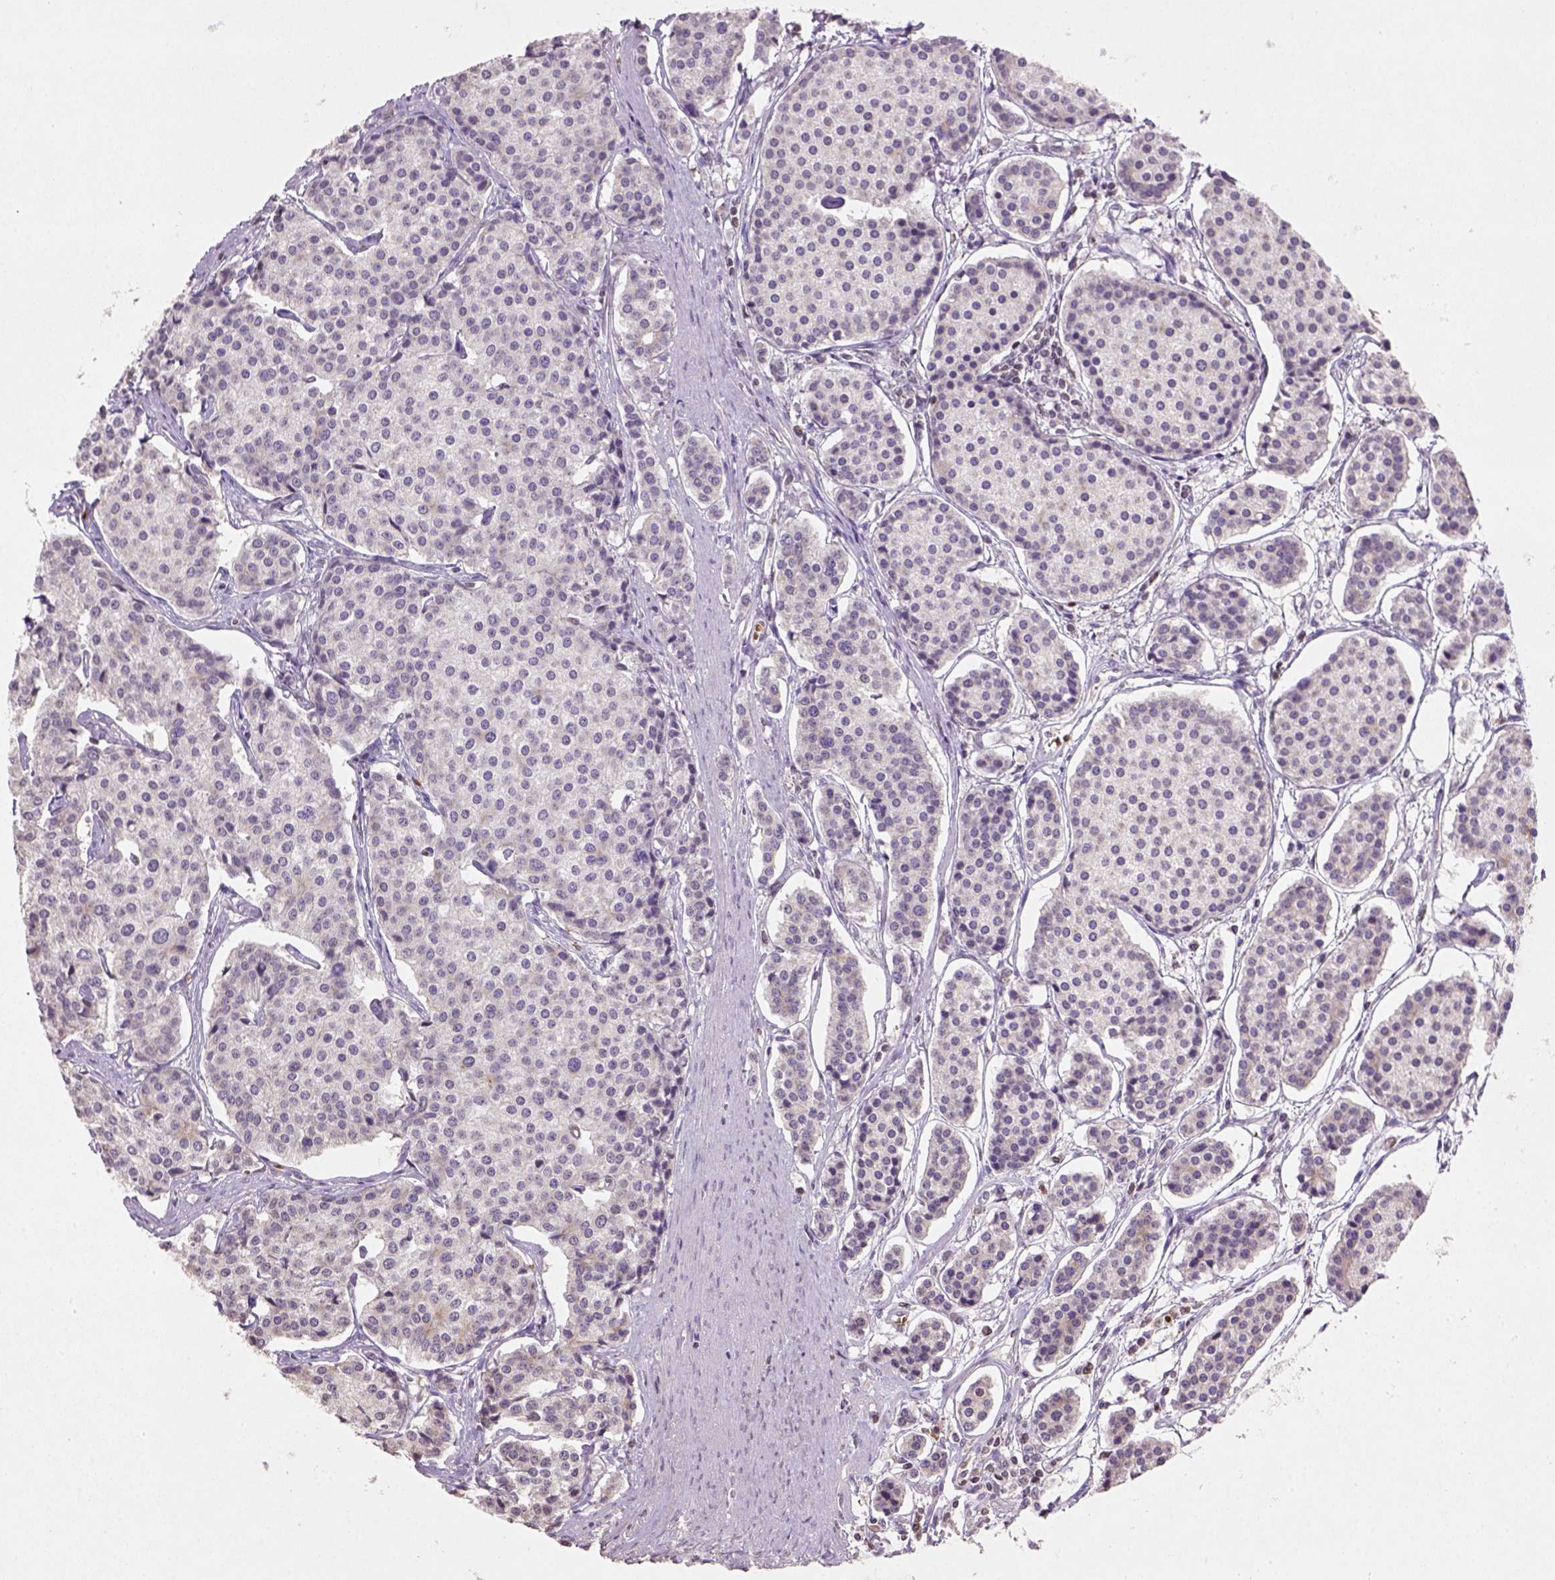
{"staining": {"intensity": "negative", "quantity": "none", "location": "none"}, "tissue": "carcinoid", "cell_type": "Tumor cells", "image_type": "cancer", "snomed": [{"axis": "morphology", "description": "Carcinoid, malignant, NOS"}, {"axis": "topography", "description": "Small intestine"}], "caption": "The micrograph shows no staining of tumor cells in carcinoid (malignant).", "gene": "NUDT3", "patient": {"sex": "female", "age": 65}}